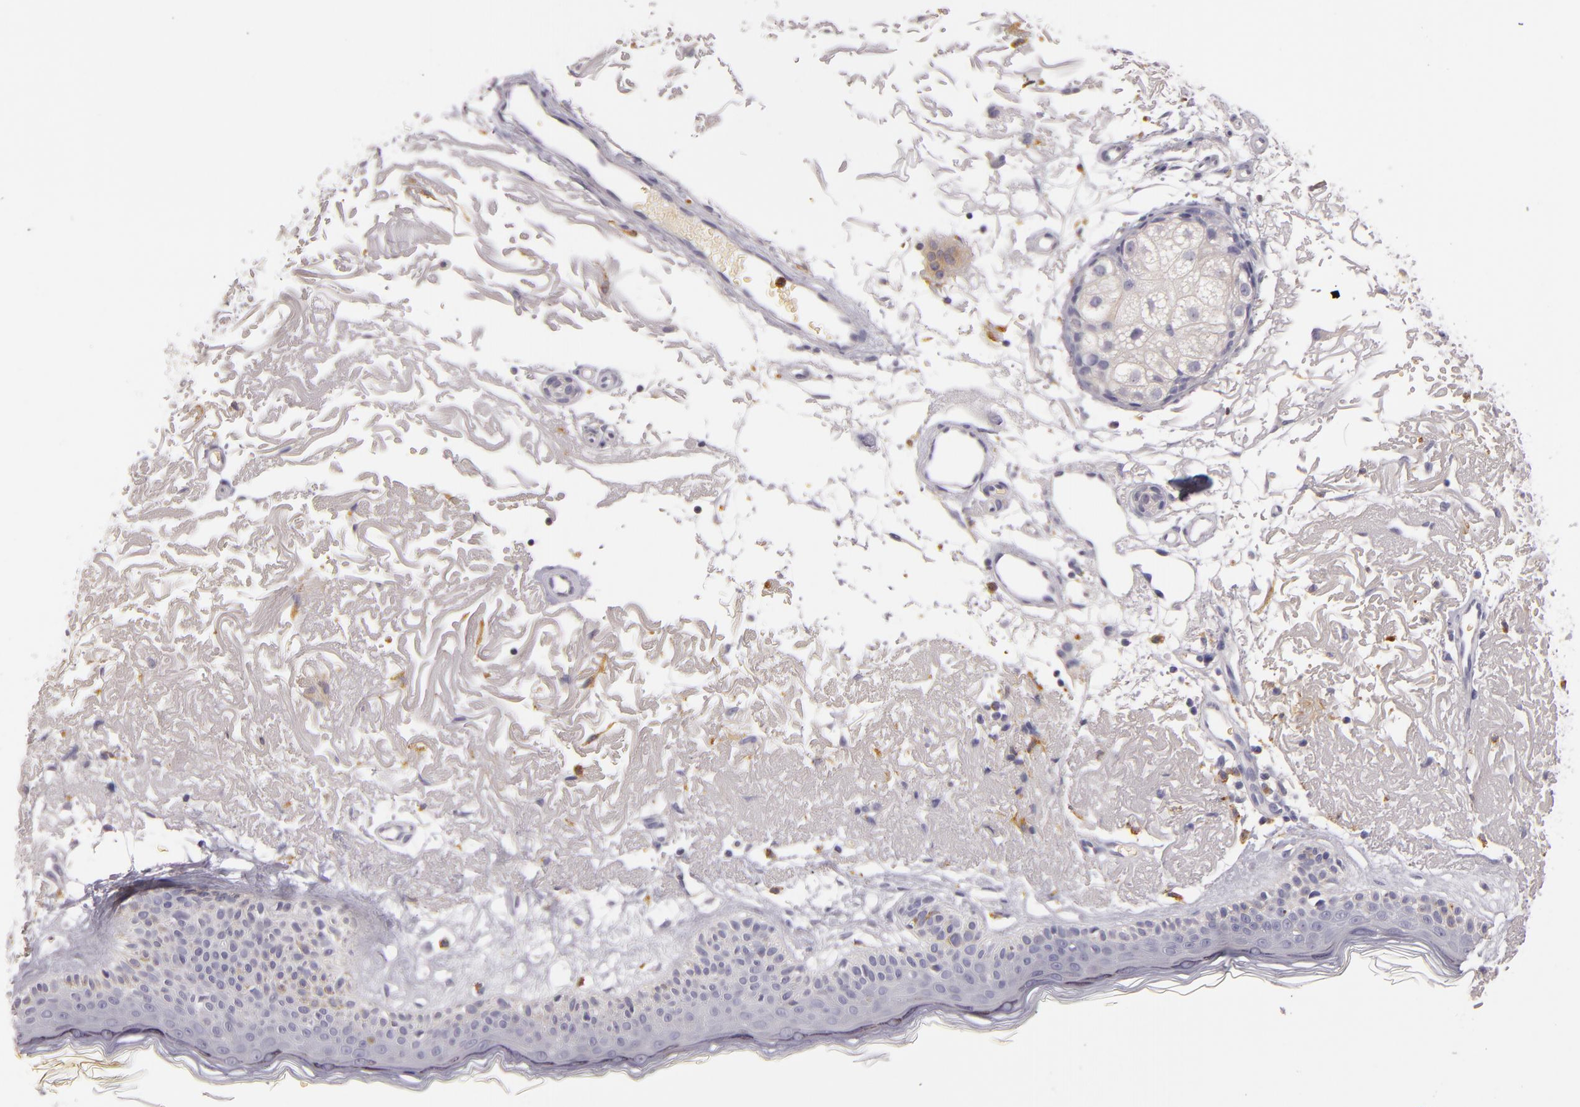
{"staining": {"intensity": "negative", "quantity": "none", "location": "none"}, "tissue": "skin", "cell_type": "Fibroblasts", "image_type": "normal", "snomed": [{"axis": "morphology", "description": "Normal tissue, NOS"}, {"axis": "topography", "description": "Skin"}], "caption": "IHC of normal skin displays no positivity in fibroblasts.", "gene": "TLR8", "patient": {"sex": "female", "age": 90}}